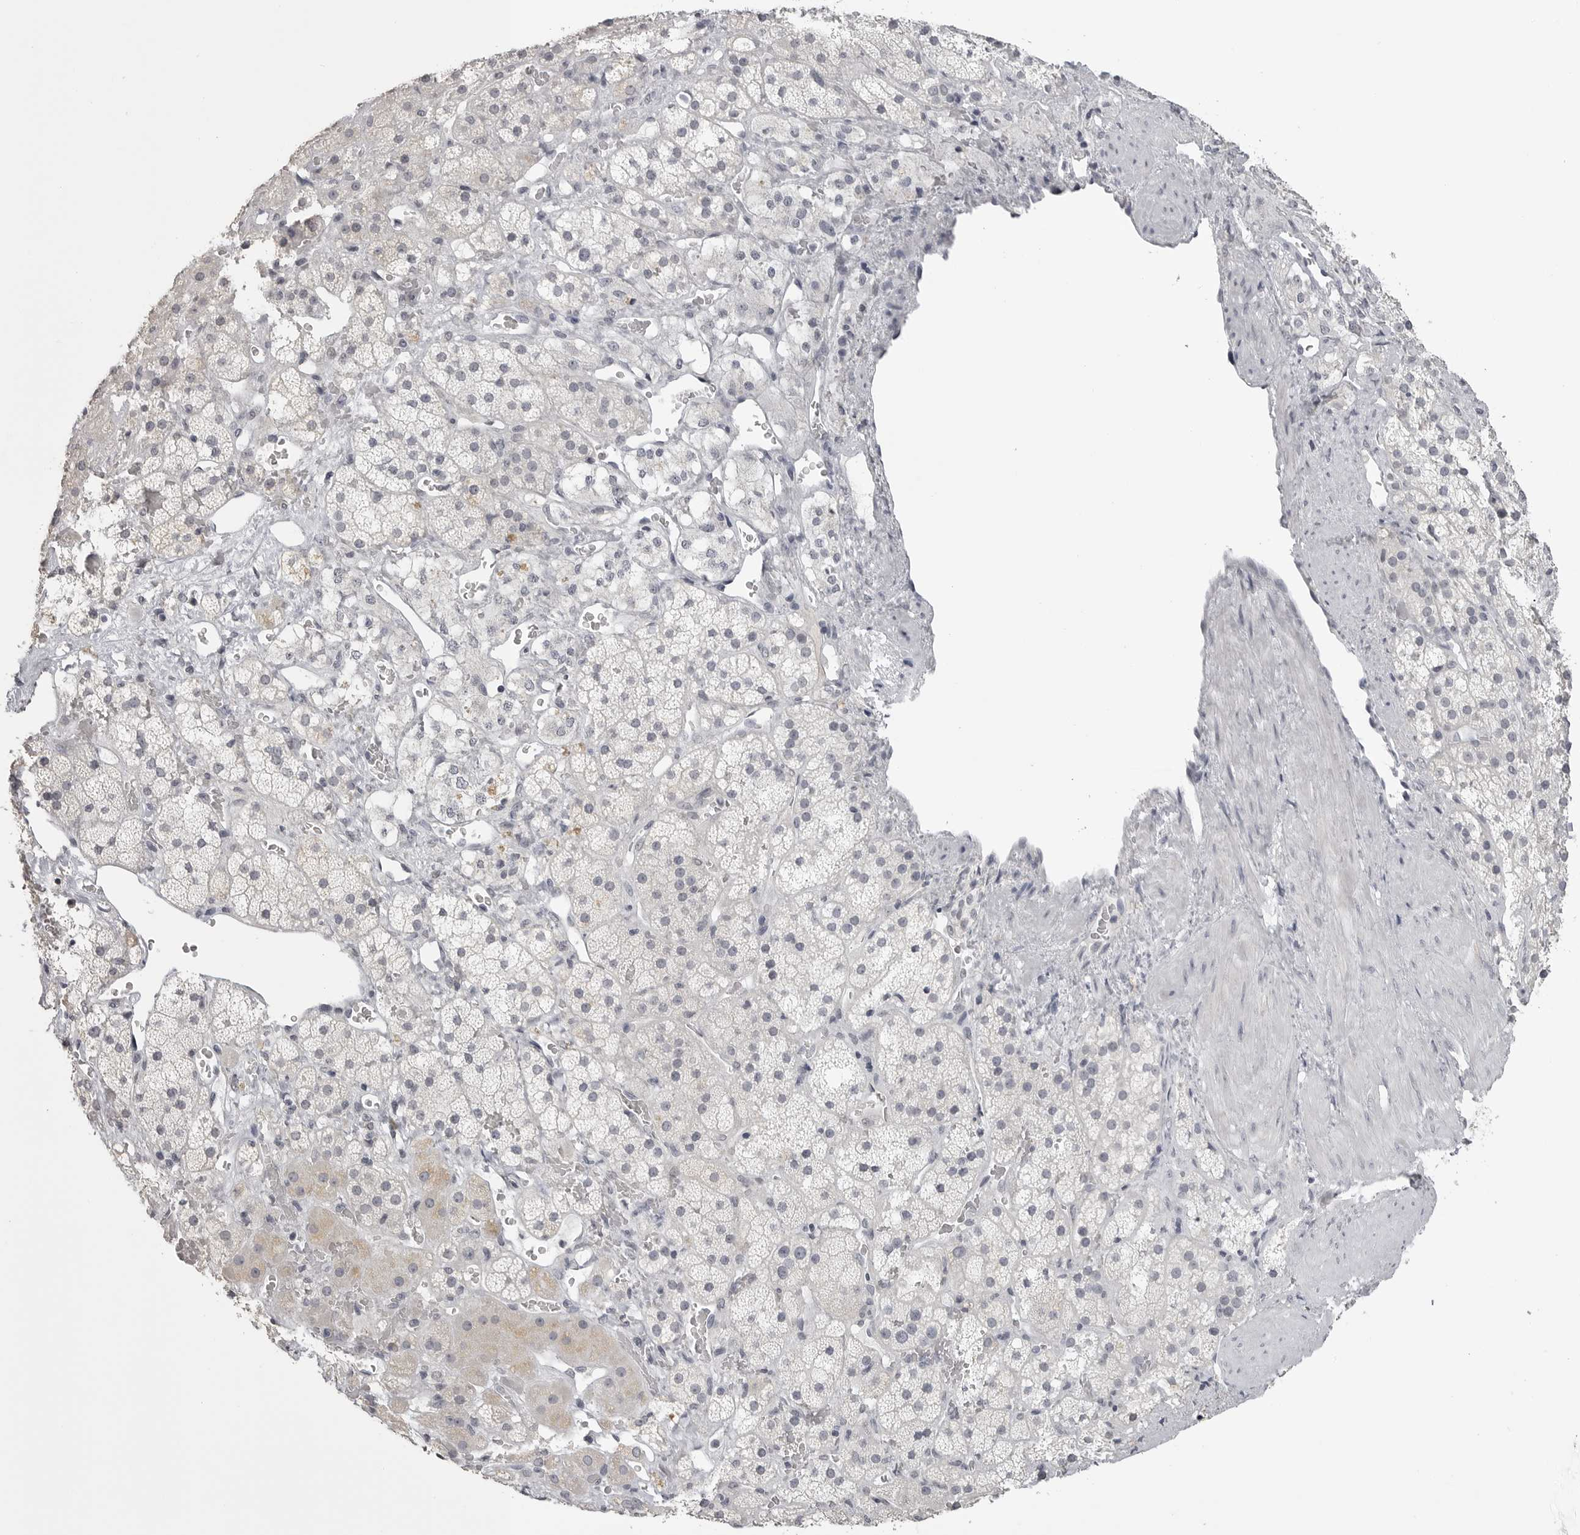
{"staining": {"intensity": "weak", "quantity": "<25%", "location": "cytoplasmic/membranous"}, "tissue": "adrenal gland", "cell_type": "Glandular cells", "image_type": "normal", "snomed": [{"axis": "morphology", "description": "Normal tissue, NOS"}, {"axis": "topography", "description": "Adrenal gland"}], "caption": "Glandular cells show no significant staining in unremarkable adrenal gland. The staining was performed using DAB (3,3'-diaminobenzidine) to visualize the protein expression in brown, while the nuclei were stained in blue with hematoxylin (Magnification: 20x).", "gene": "GPN2", "patient": {"sex": "male", "age": 57}}